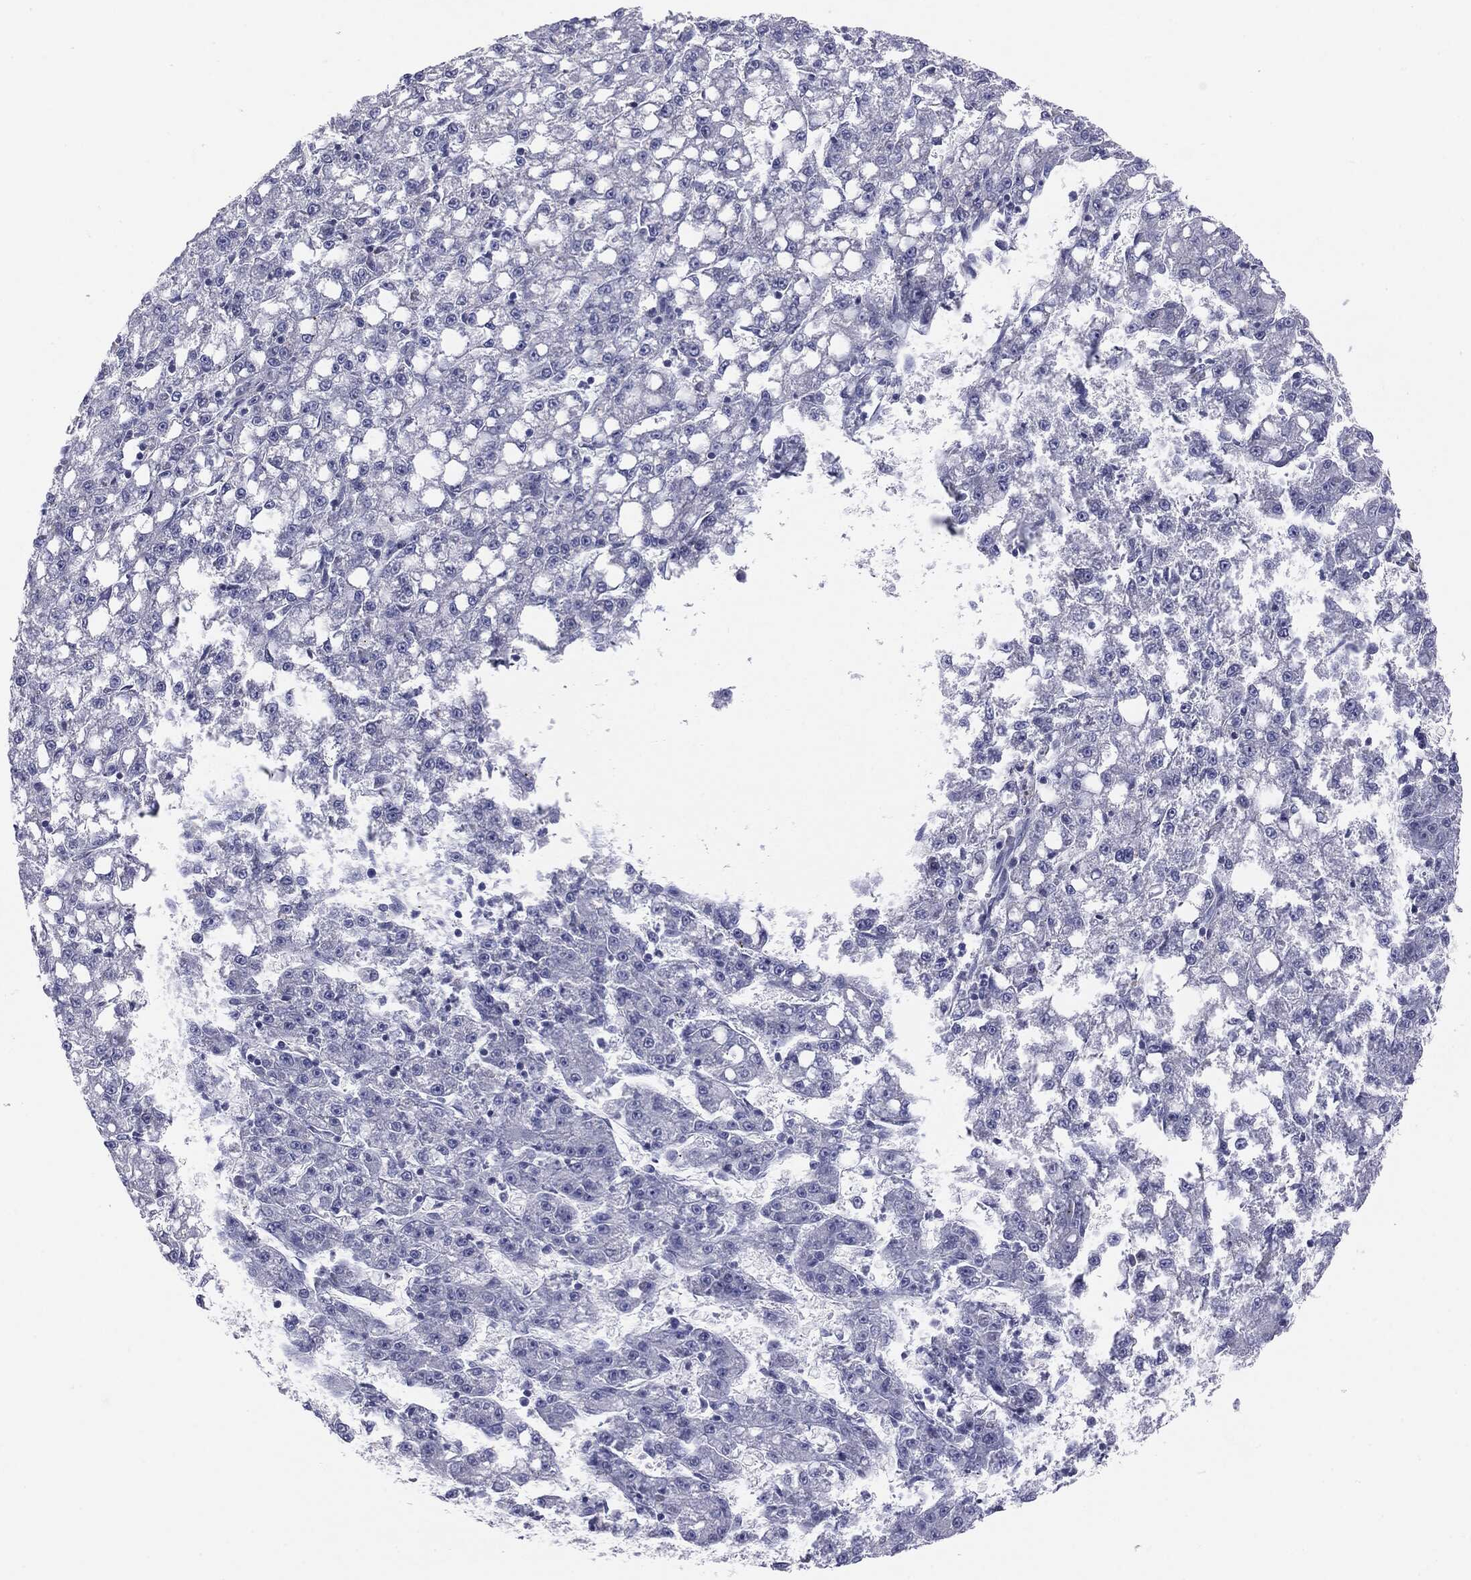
{"staining": {"intensity": "negative", "quantity": "none", "location": "none"}, "tissue": "liver cancer", "cell_type": "Tumor cells", "image_type": "cancer", "snomed": [{"axis": "morphology", "description": "Carcinoma, Hepatocellular, NOS"}, {"axis": "topography", "description": "Liver"}], "caption": "Hepatocellular carcinoma (liver) was stained to show a protein in brown. There is no significant expression in tumor cells. (DAB (3,3'-diaminobenzidine) immunohistochemistry (IHC), high magnification).", "gene": "SLC5A5", "patient": {"sex": "female", "age": 65}}